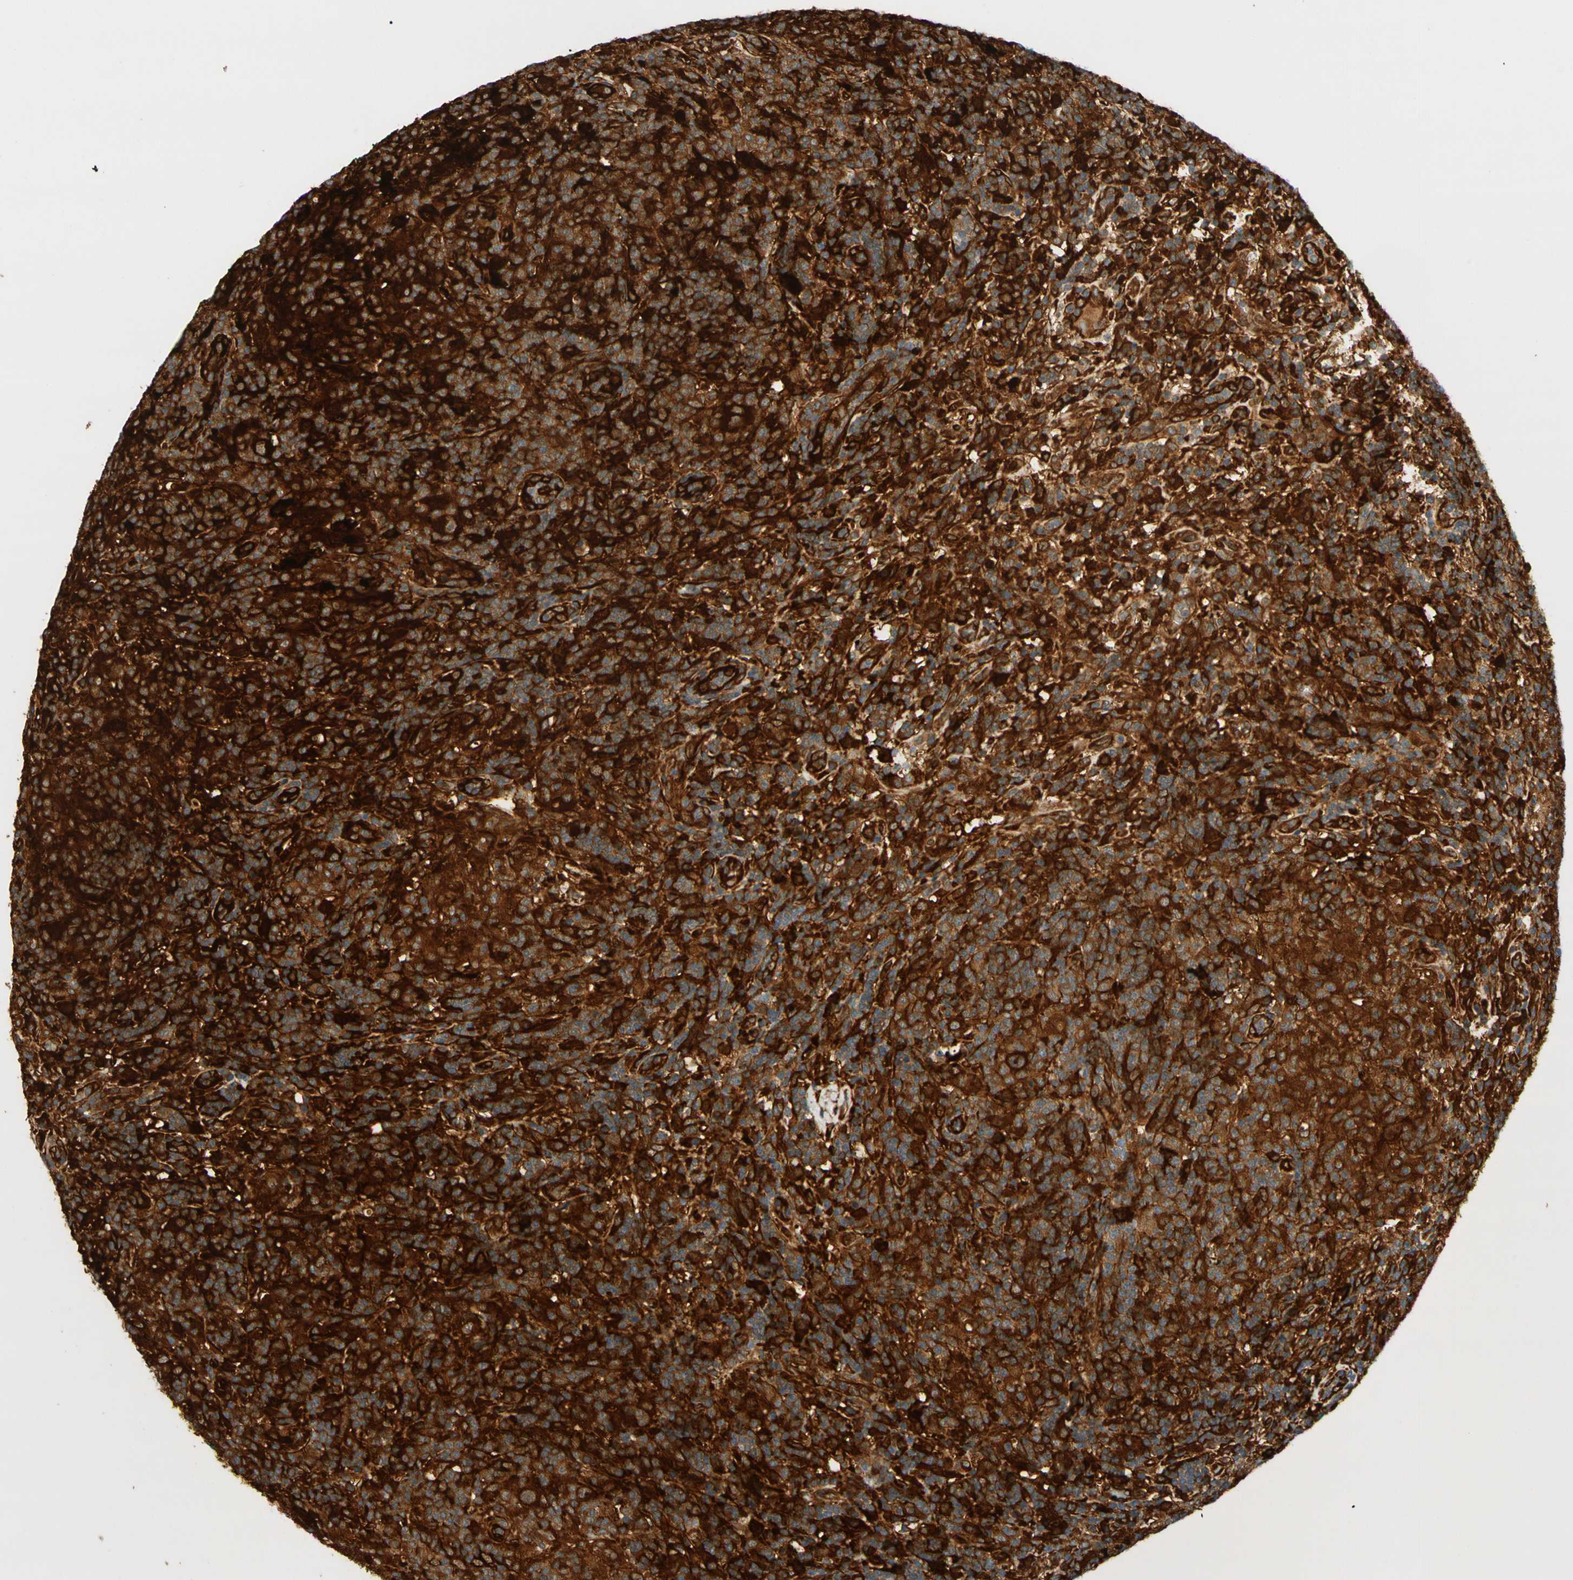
{"staining": {"intensity": "strong", "quantity": ">75%", "location": "cytoplasmic/membranous"}, "tissue": "lymphoma", "cell_type": "Tumor cells", "image_type": "cancer", "snomed": [{"axis": "morphology", "description": "Hodgkin's disease, NOS"}, {"axis": "topography", "description": "Lymph node"}], "caption": "Strong cytoplasmic/membranous positivity is present in about >75% of tumor cells in lymphoma.", "gene": "PARP14", "patient": {"sex": "male", "age": 70}}